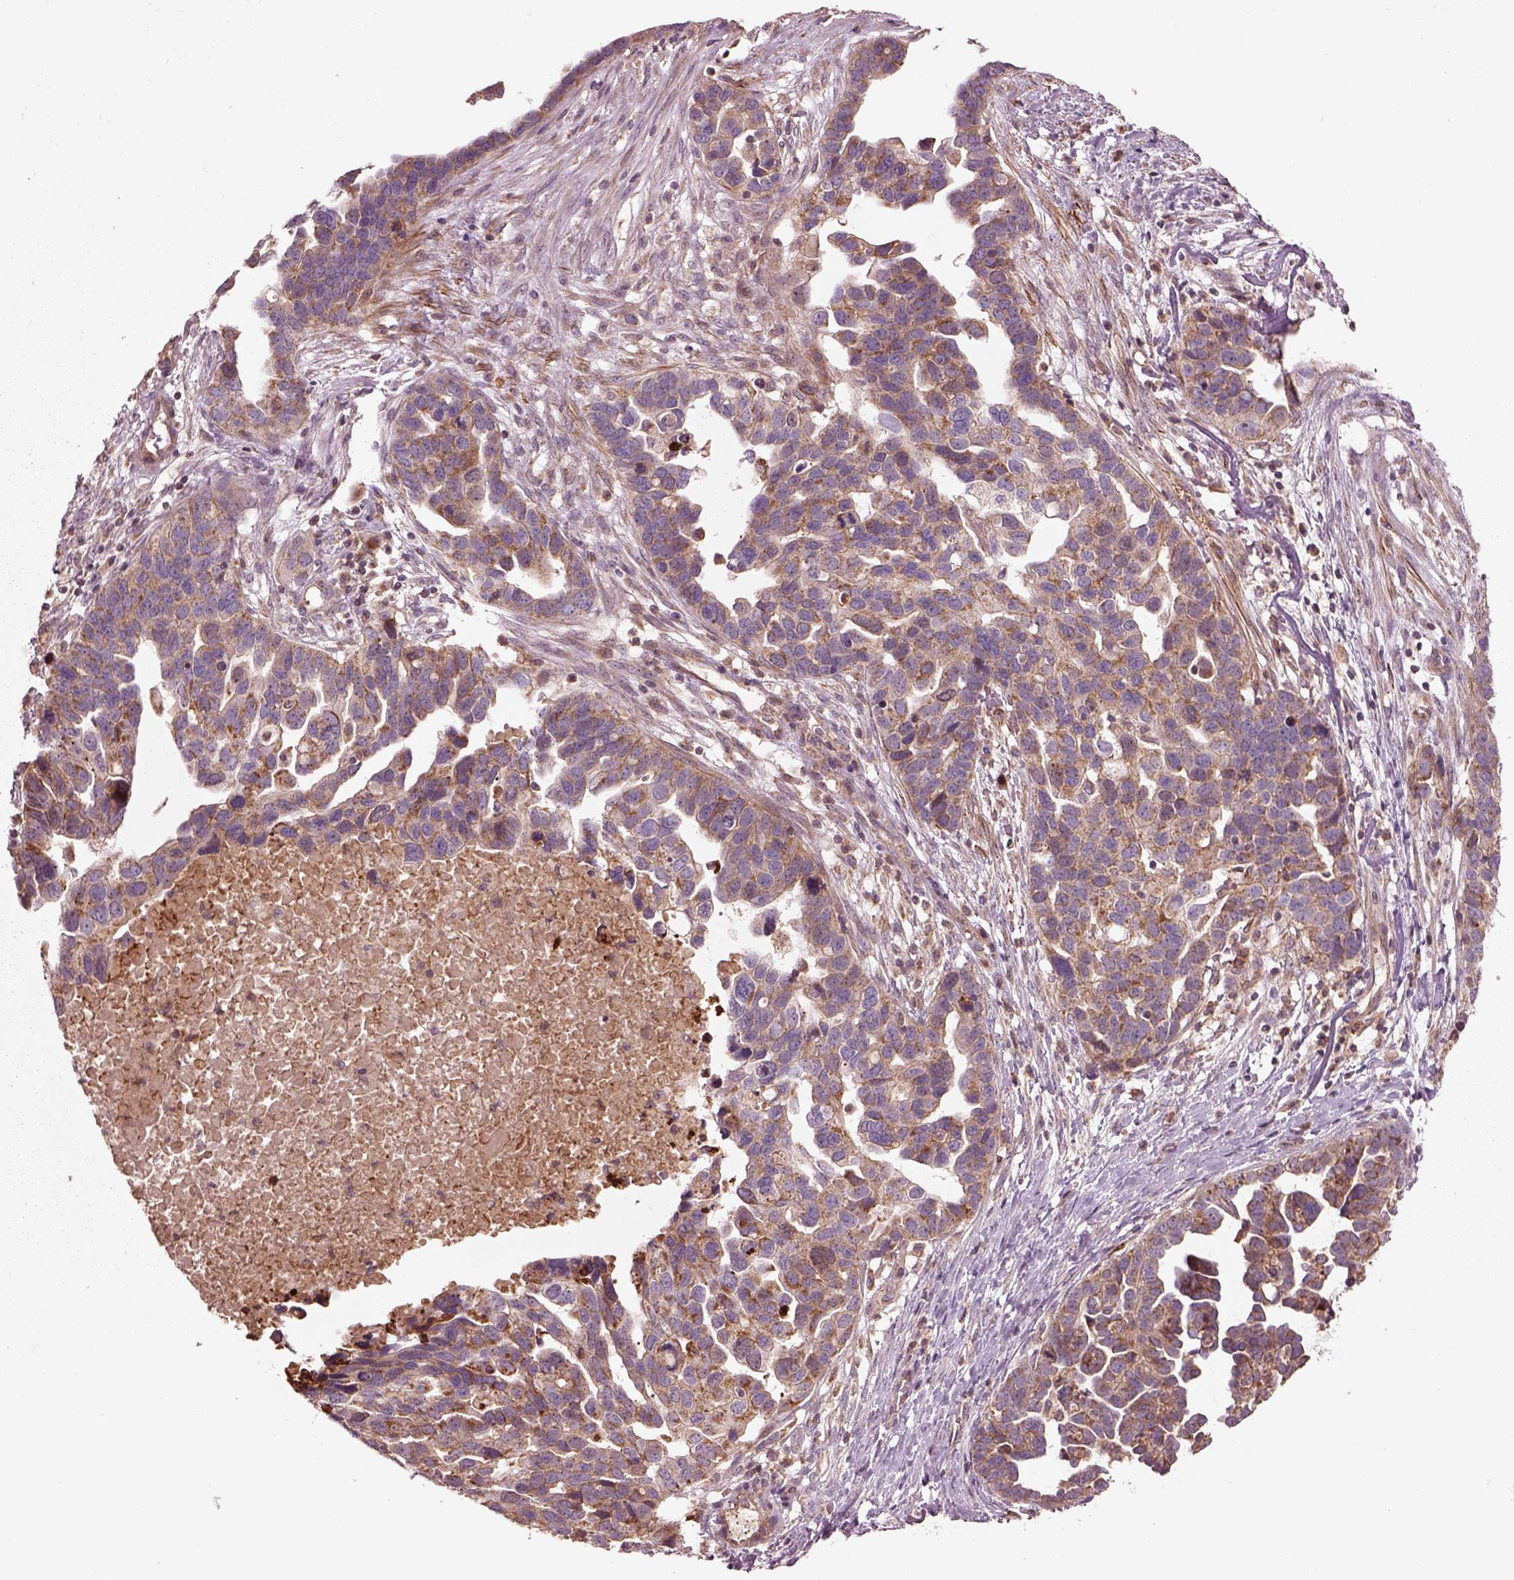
{"staining": {"intensity": "moderate", "quantity": ">75%", "location": "cytoplasmic/membranous"}, "tissue": "ovarian cancer", "cell_type": "Tumor cells", "image_type": "cancer", "snomed": [{"axis": "morphology", "description": "Cystadenocarcinoma, serous, NOS"}, {"axis": "topography", "description": "Ovary"}], "caption": "Tumor cells demonstrate moderate cytoplasmic/membranous expression in about >75% of cells in ovarian cancer. Using DAB (brown) and hematoxylin (blue) stains, captured at high magnification using brightfield microscopy.", "gene": "SLC25A5", "patient": {"sex": "female", "age": 54}}